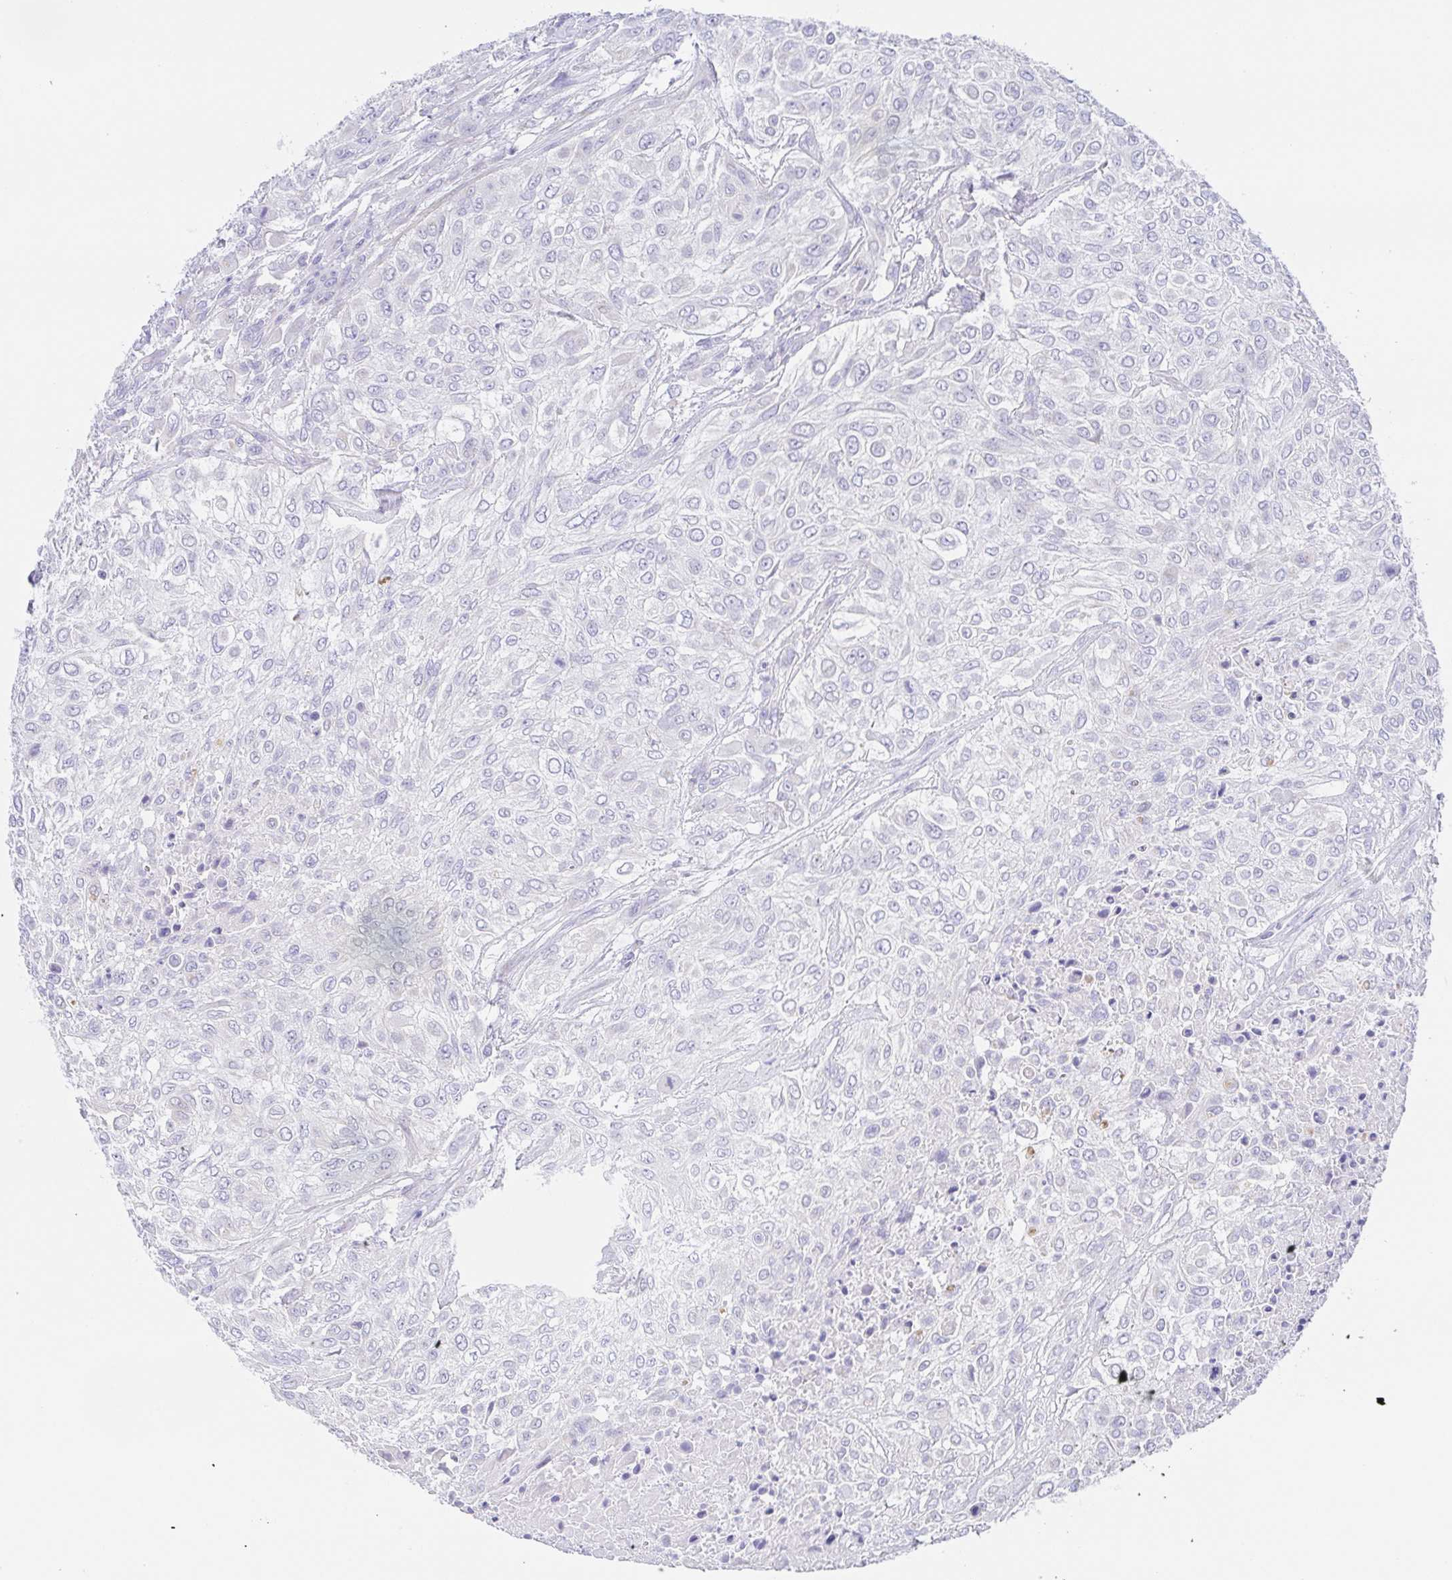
{"staining": {"intensity": "negative", "quantity": "none", "location": "none"}, "tissue": "urothelial cancer", "cell_type": "Tumor cells", "image_type": "cancer", "snomed": [{"axis": "morphology", "description": "Urothelial carcinoma, High grade"}, {"axis": "topography", "description": "Urinary bladder"}], "caption": "DAB immunohistochemical staining of human urothelial carcinoma (high-grade) demonstrates no significant positivity in tumor cells.", "gene": "SCG3", "patient": {"sex": "male", "age": 57}}